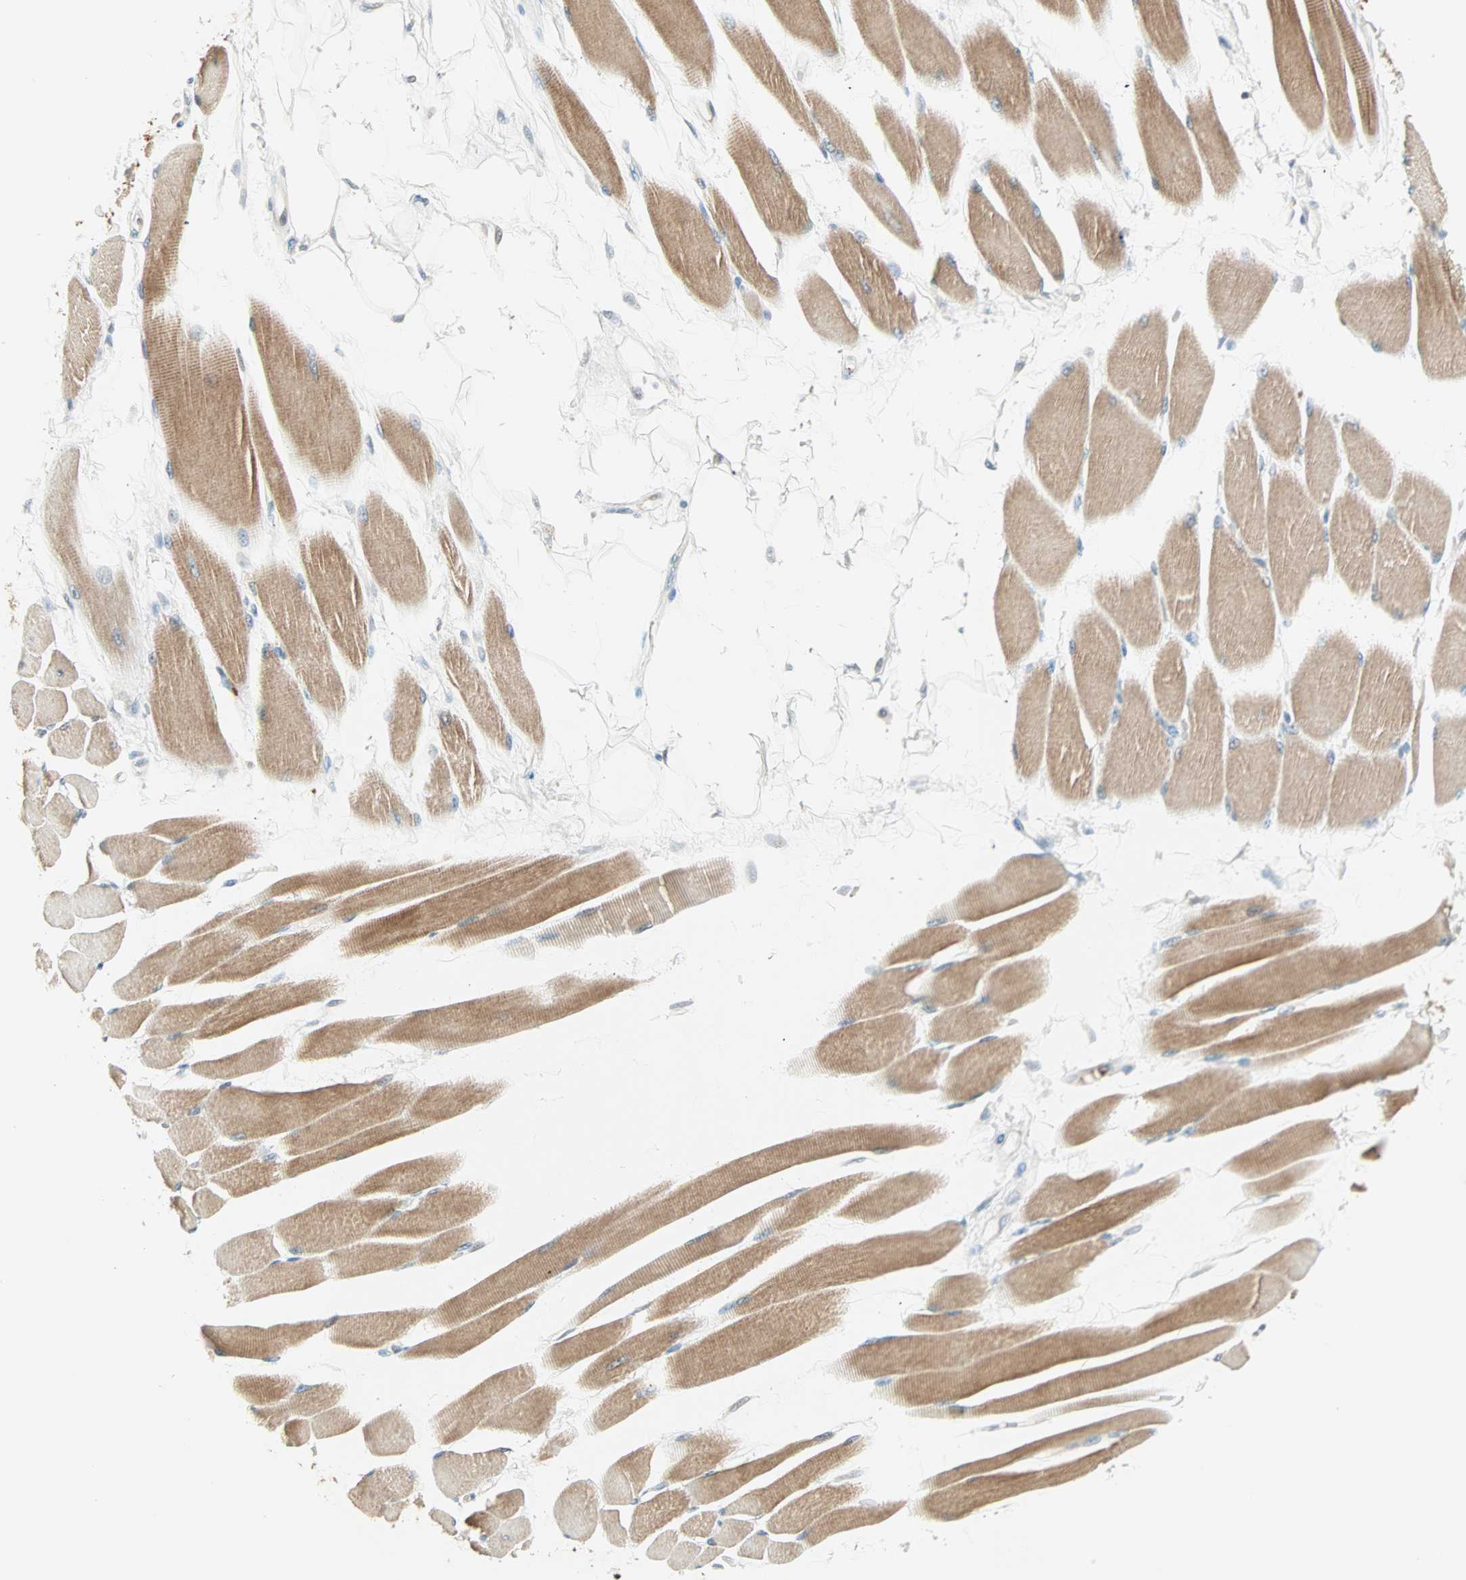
{"staining": {"intensity": "moderate", "quantity": ">75%", "location": "cytoplasmic/membranous"}, "tissue": "skeletal muscle", "cell_type": "Myocytes", "image_type": "normal", "snomed": [{"axis": "morphology", "description": "Normal tissue, NOS"}, {"axis": "topography", "description": "Skeletal muscle"}, {"axis": "topography", "description": "Peripheral nerve tissue"}], "caption": "Brown immunohistochemical staining in benign skeletal muscle shows moderate cytoplasmic/membranous expression in about >75% of myocytes.", "gene": "BCAN", "patient": {"sex": "female", "age": 84}}